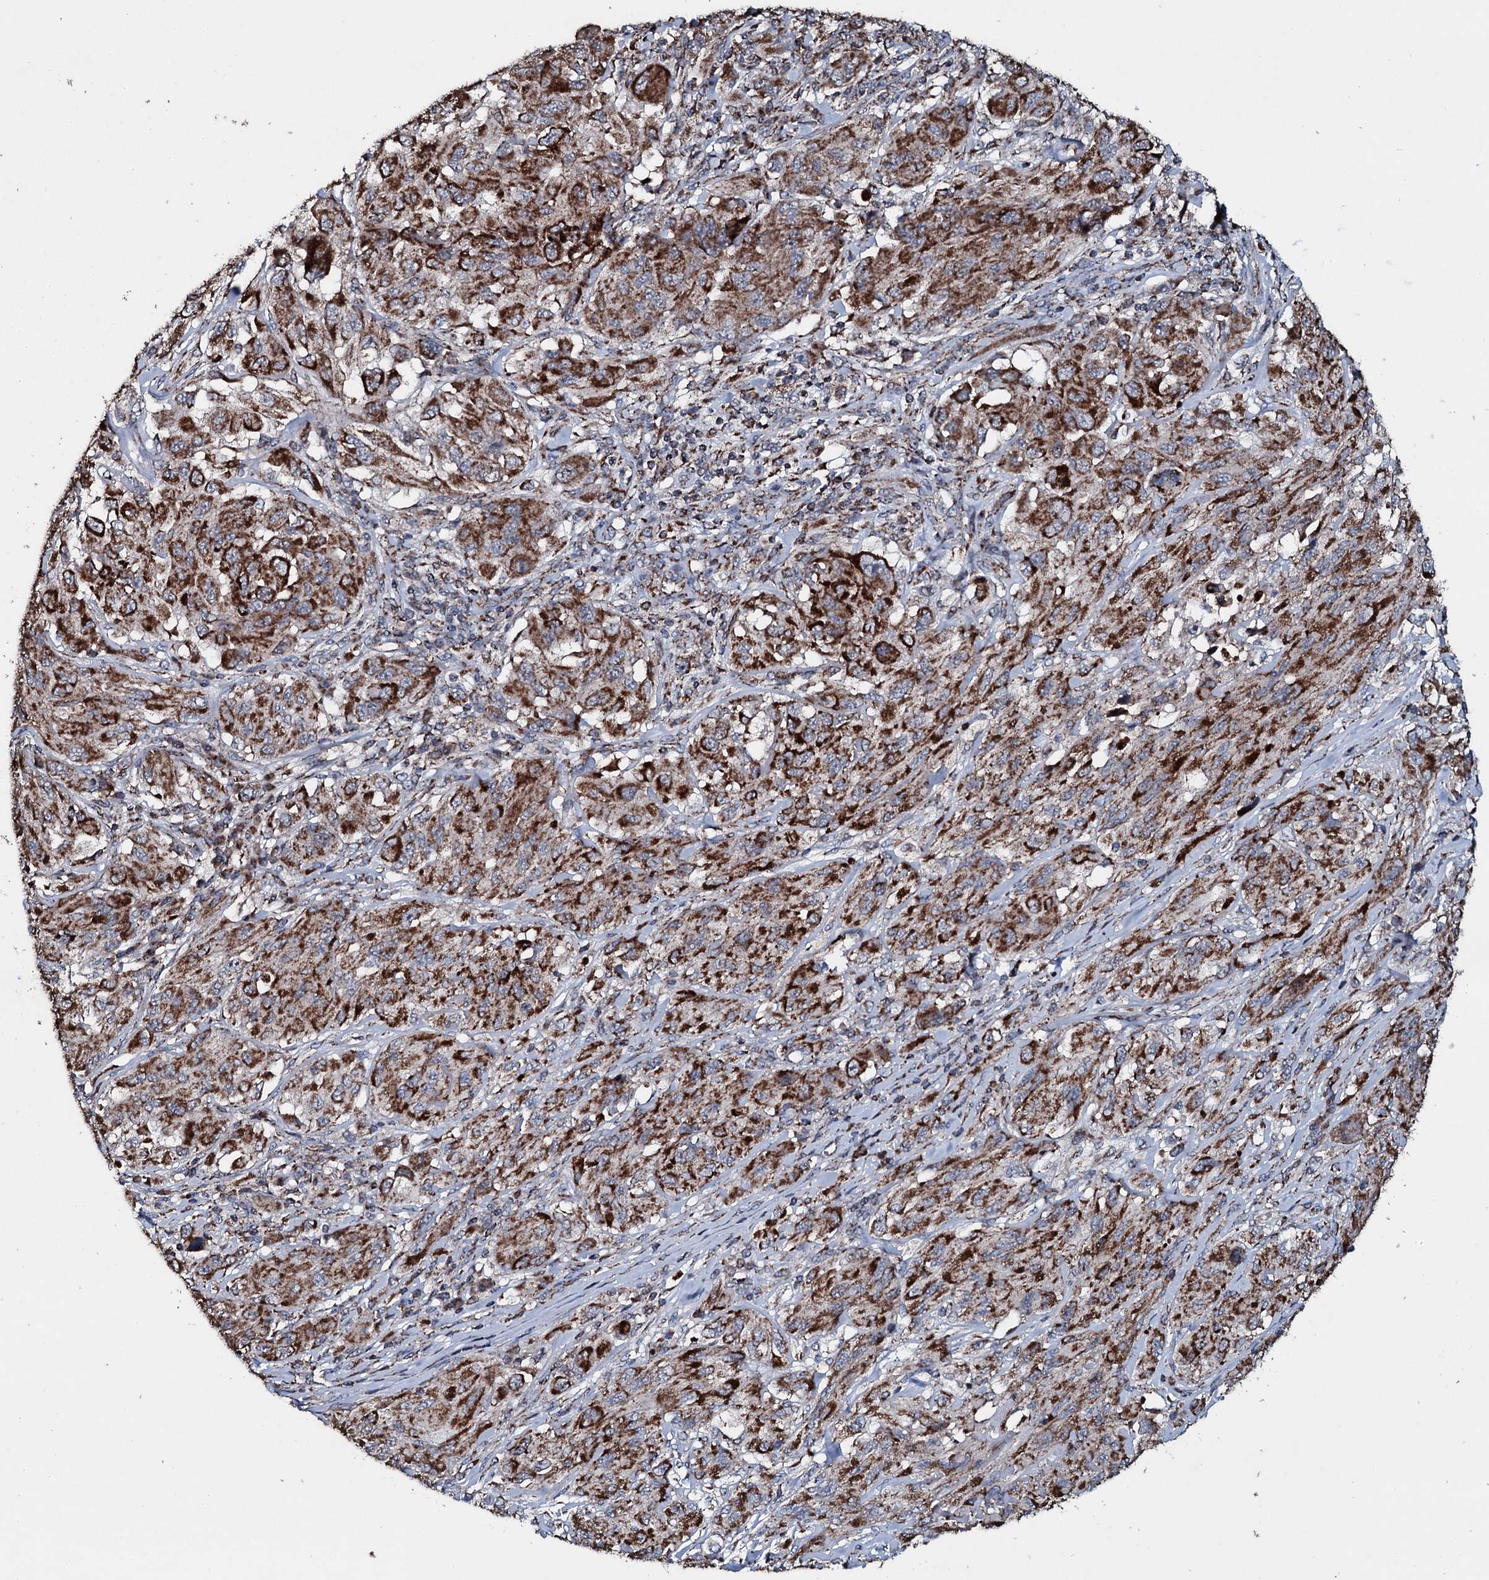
{"staining": {"intensity": "strong", "quantity": ">75%", "location": "cytoplasmic/membranous"}, "tissue": "melanoma", "cell_type": "Tumor cells", "image_type": "cancer", "snomed": [{"axis": "morphology", "description": "Malignant melanoma, NOS"}, {"axis": "topography", "description": "Skin"}], "caption": "IHC (DAB (3,3'-diaminobenzidine)) staining of human melanoma demonstrates strong cytoplasmic/membranous protein expression in about >75% of tumor cells. (Brightfield microscopy of DAB IHC at high magnification).", "gene": "DYNC2I2", "patient": {"sex": "female", "age": 91}}